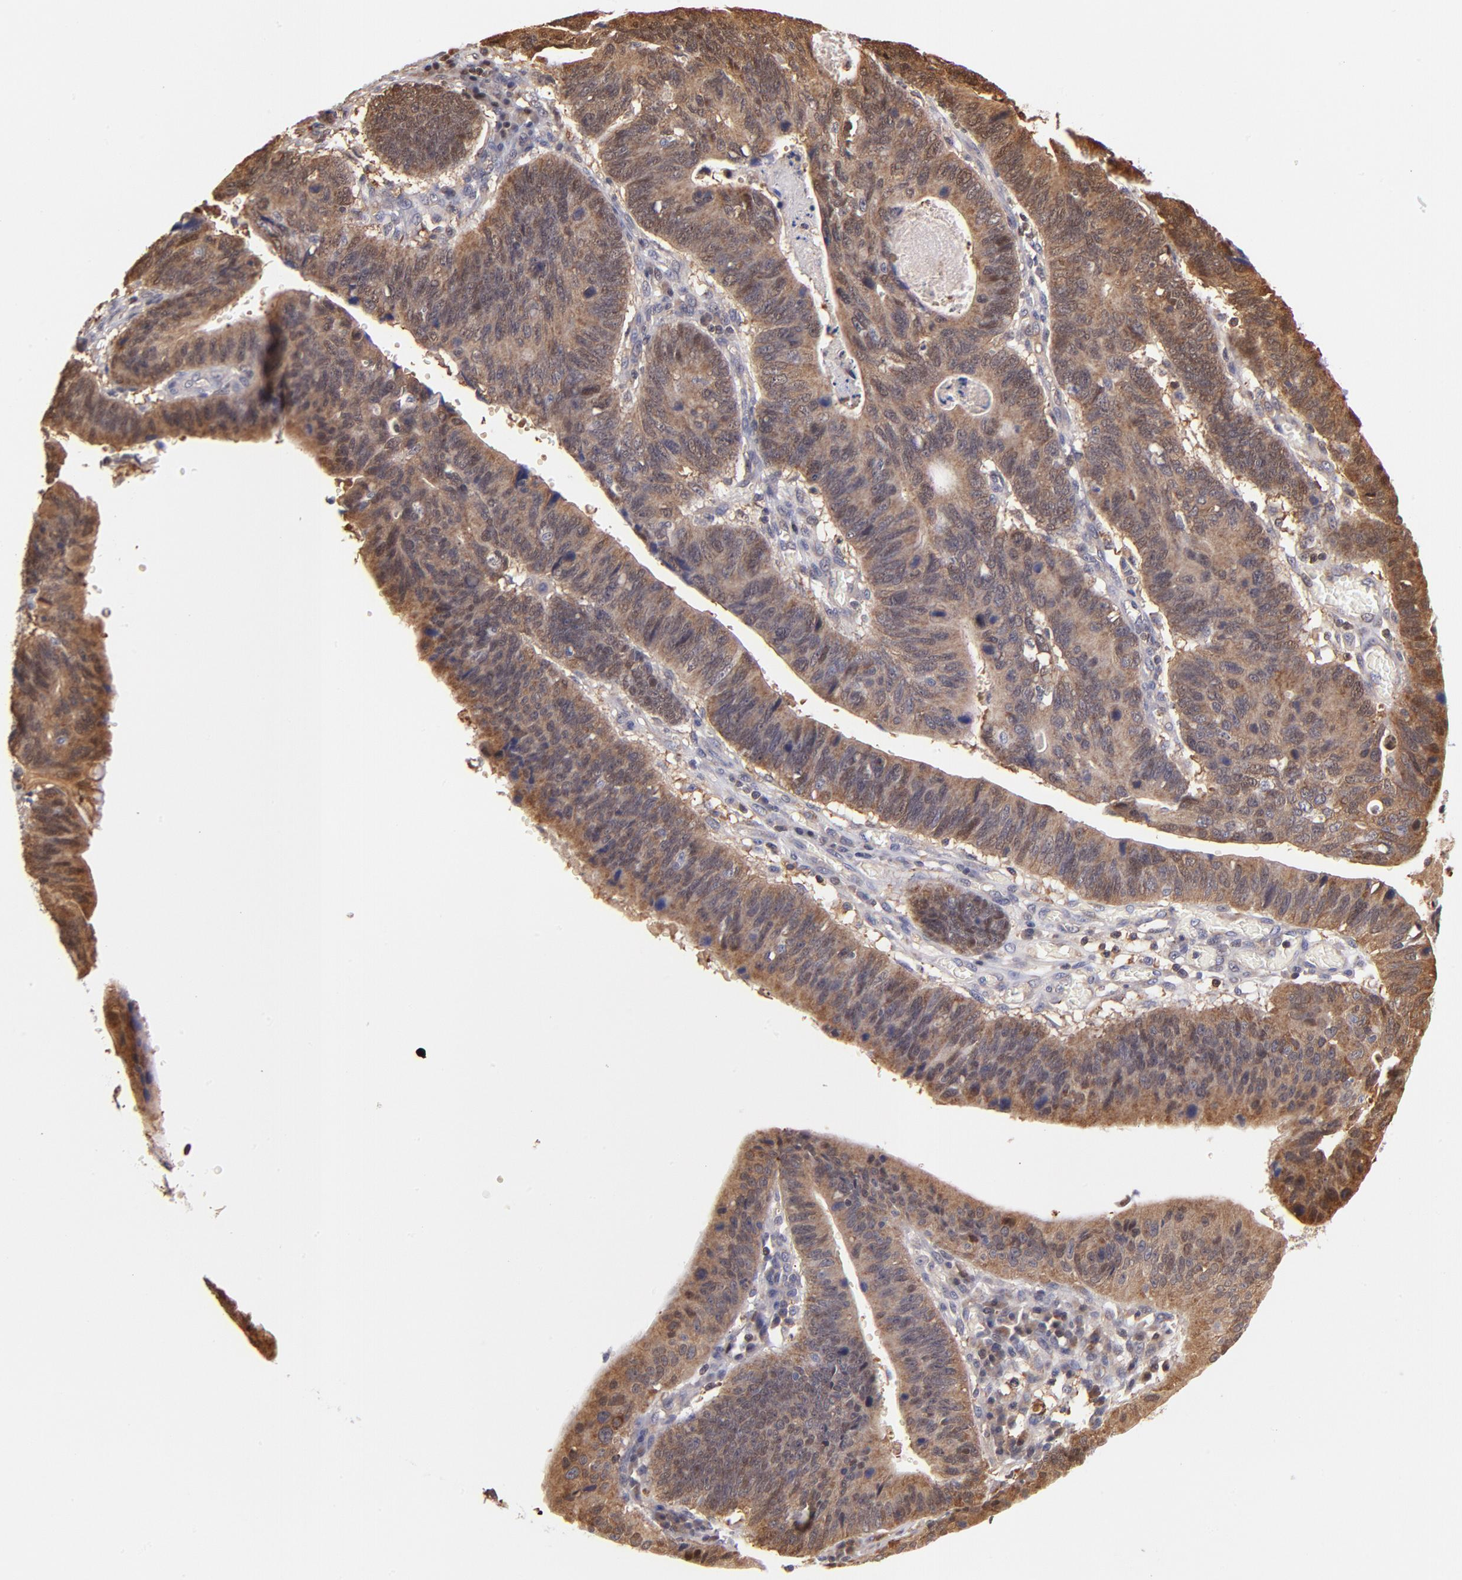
{"staining": {"intensity": "moderate", "quantity": ">75%", "location": "cytoplasmic/membranous,nuclear"}, "tissue": "stomach cancer", "cell_type": "Tumor cells", "image_type": "cancer", "snomed": [{"axis": "morphology", "description": "Adenocarcinoma, NOS"}, {"axis": "topography", "description": "Stomach"}], "caption": "Protein analysis of stomach cancer (adenocarcinoma) tissue shows moderate cytoplasmic/membranous and nuclear positivity in about >75% of tumor cells. Immunohistochemistry (ihc) stains the protein in brown and the nuclei are stained blue.", "gene": "YWHAB", "patient": {"sex": "male", "age": 59}}